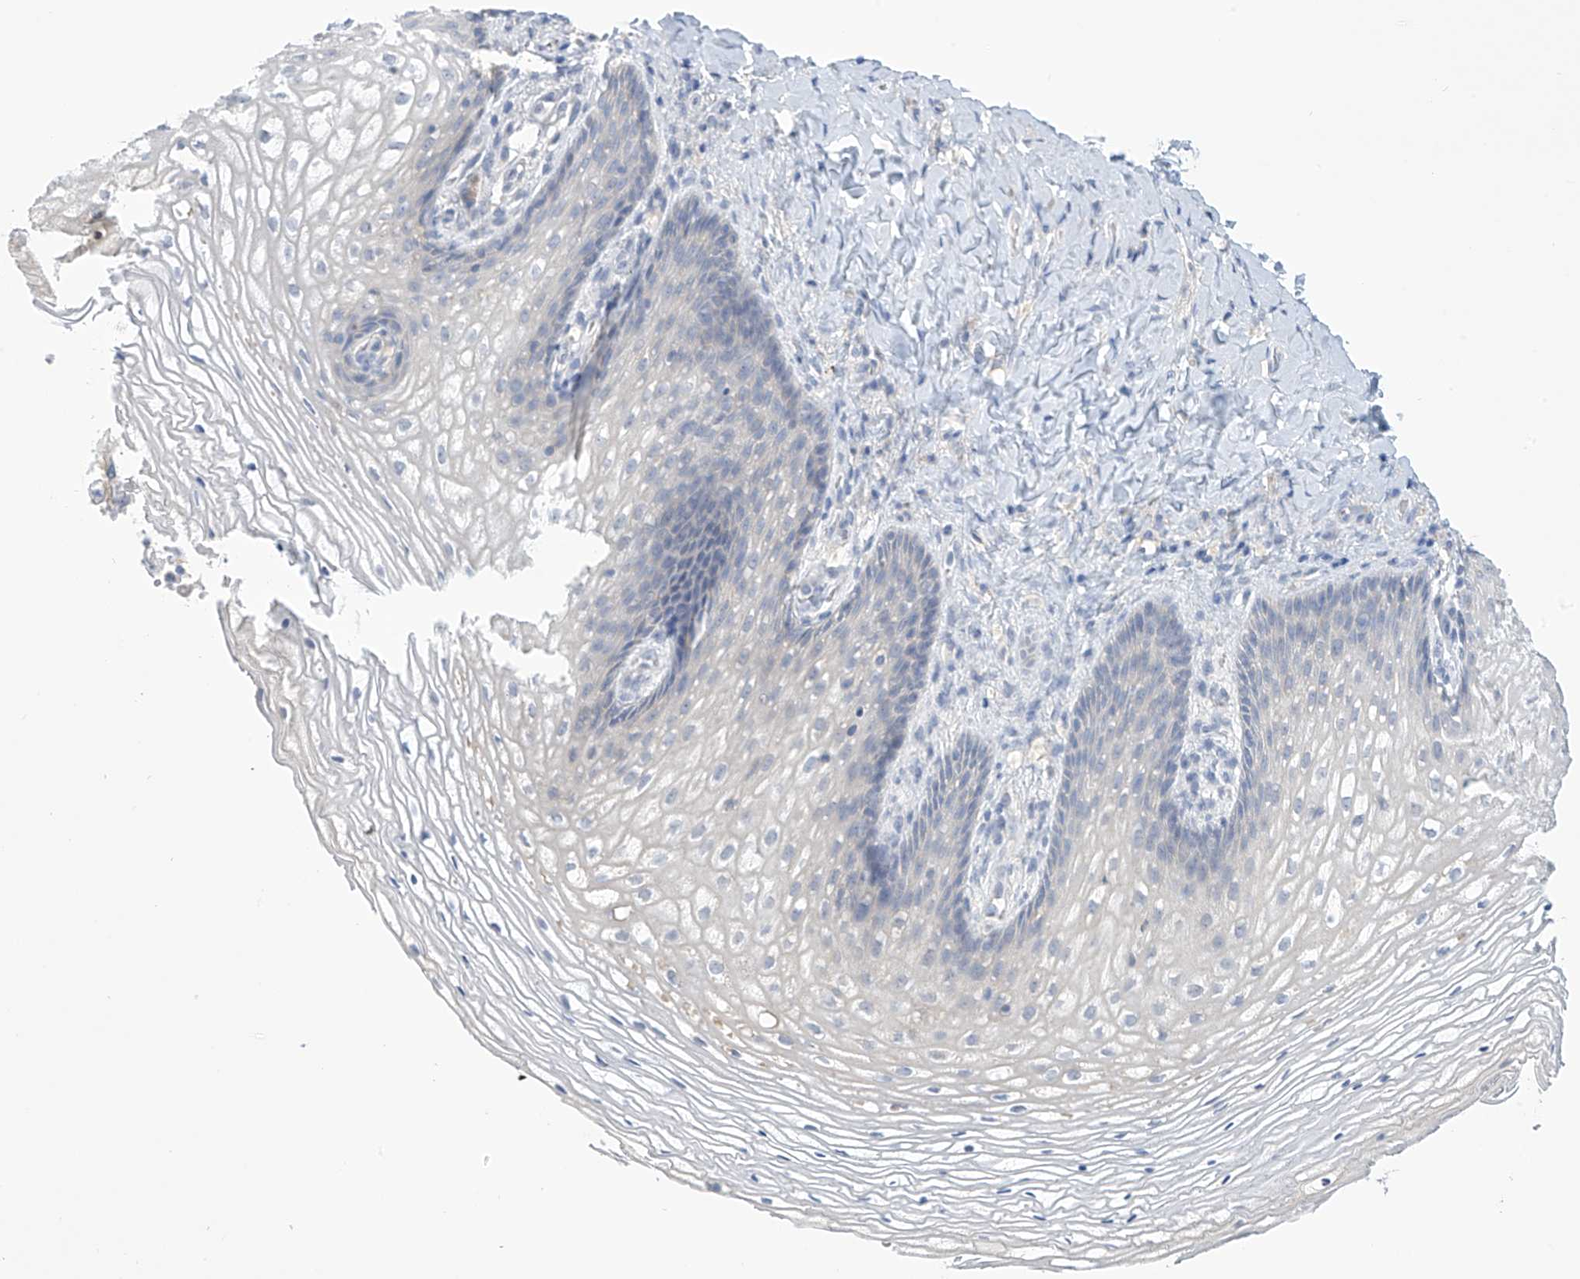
{"staining": {"intensity": "negative", "quantity": "none", "location": "none"}, "tissue": "vagina", "cell_type": "Squamous epithelial cells", "image_type": "normal", "snomed": [{"axis": "morphology", "description": "Normal tissue, NOS"}, {"axis": "topography", "description": "Vagina"}], "caption": "An image of vagina stained for a protein demonstrates no brown staining in squamous epithelial cells. Nuclei are stained in blue.", "gene": "IBA57", "patient": {"sex": "female", "age": 60}}